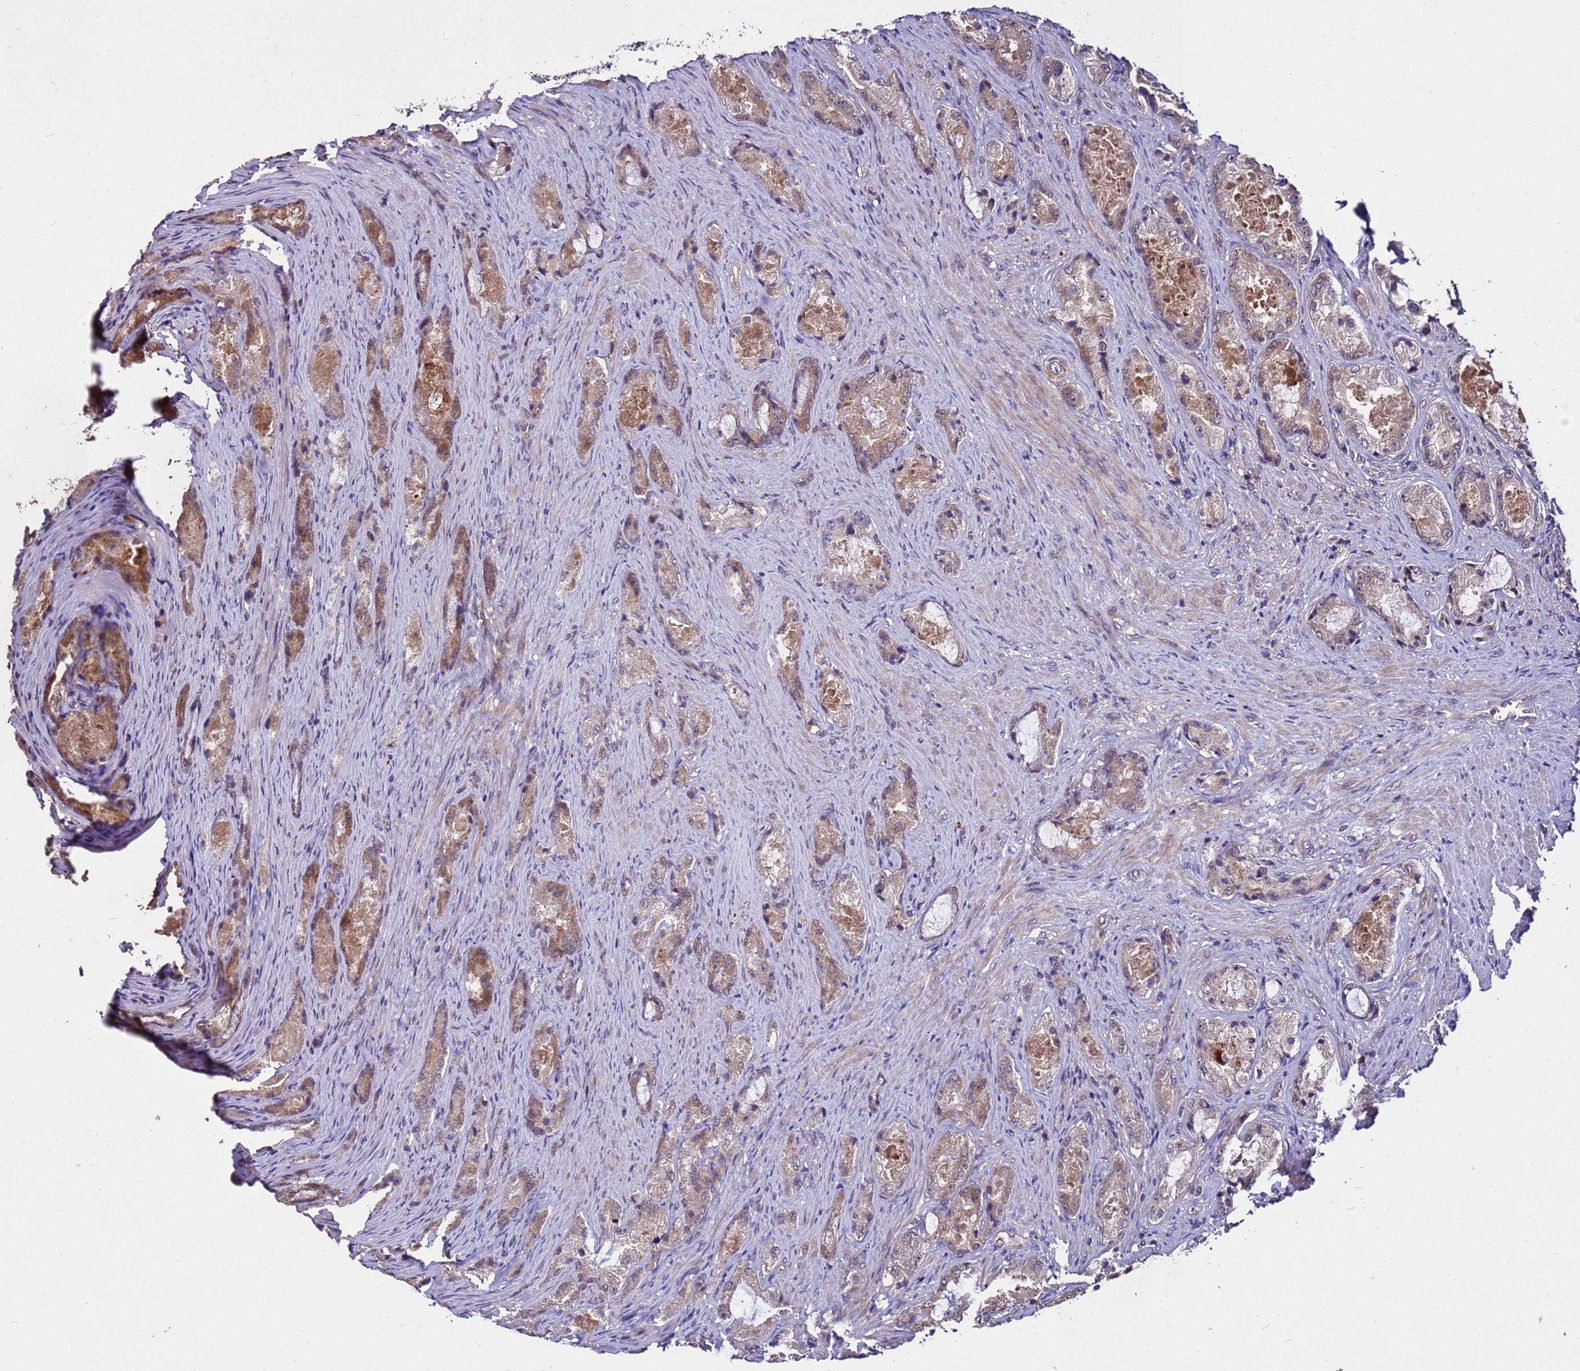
{"staining": {"intensity": "moderate", "quantity": "<25%", "location": "cytoplasmic/membranous"}, "tissue": "prostate cancer", "cell_type": "Tumor cells", "image_type": "cancer", "snomed": [{"axis": "morphology", "description": "Adenocarcinoma, Low grade"}, {"axis": "topography", "description": "Prostate"}], "caption": "The photomicrograph exhibits a brown stain indicating the presence of a protein in the cytoplasmic/membranous of tumor cells in prostate low-grade adenocarcinoma. (DAB (3,3'-diaminobenzidine) = brown stain, brightfield microscopy at high magnification).", "gene": "GSPT2", "patient": {"sex": "male", "age": 68}}